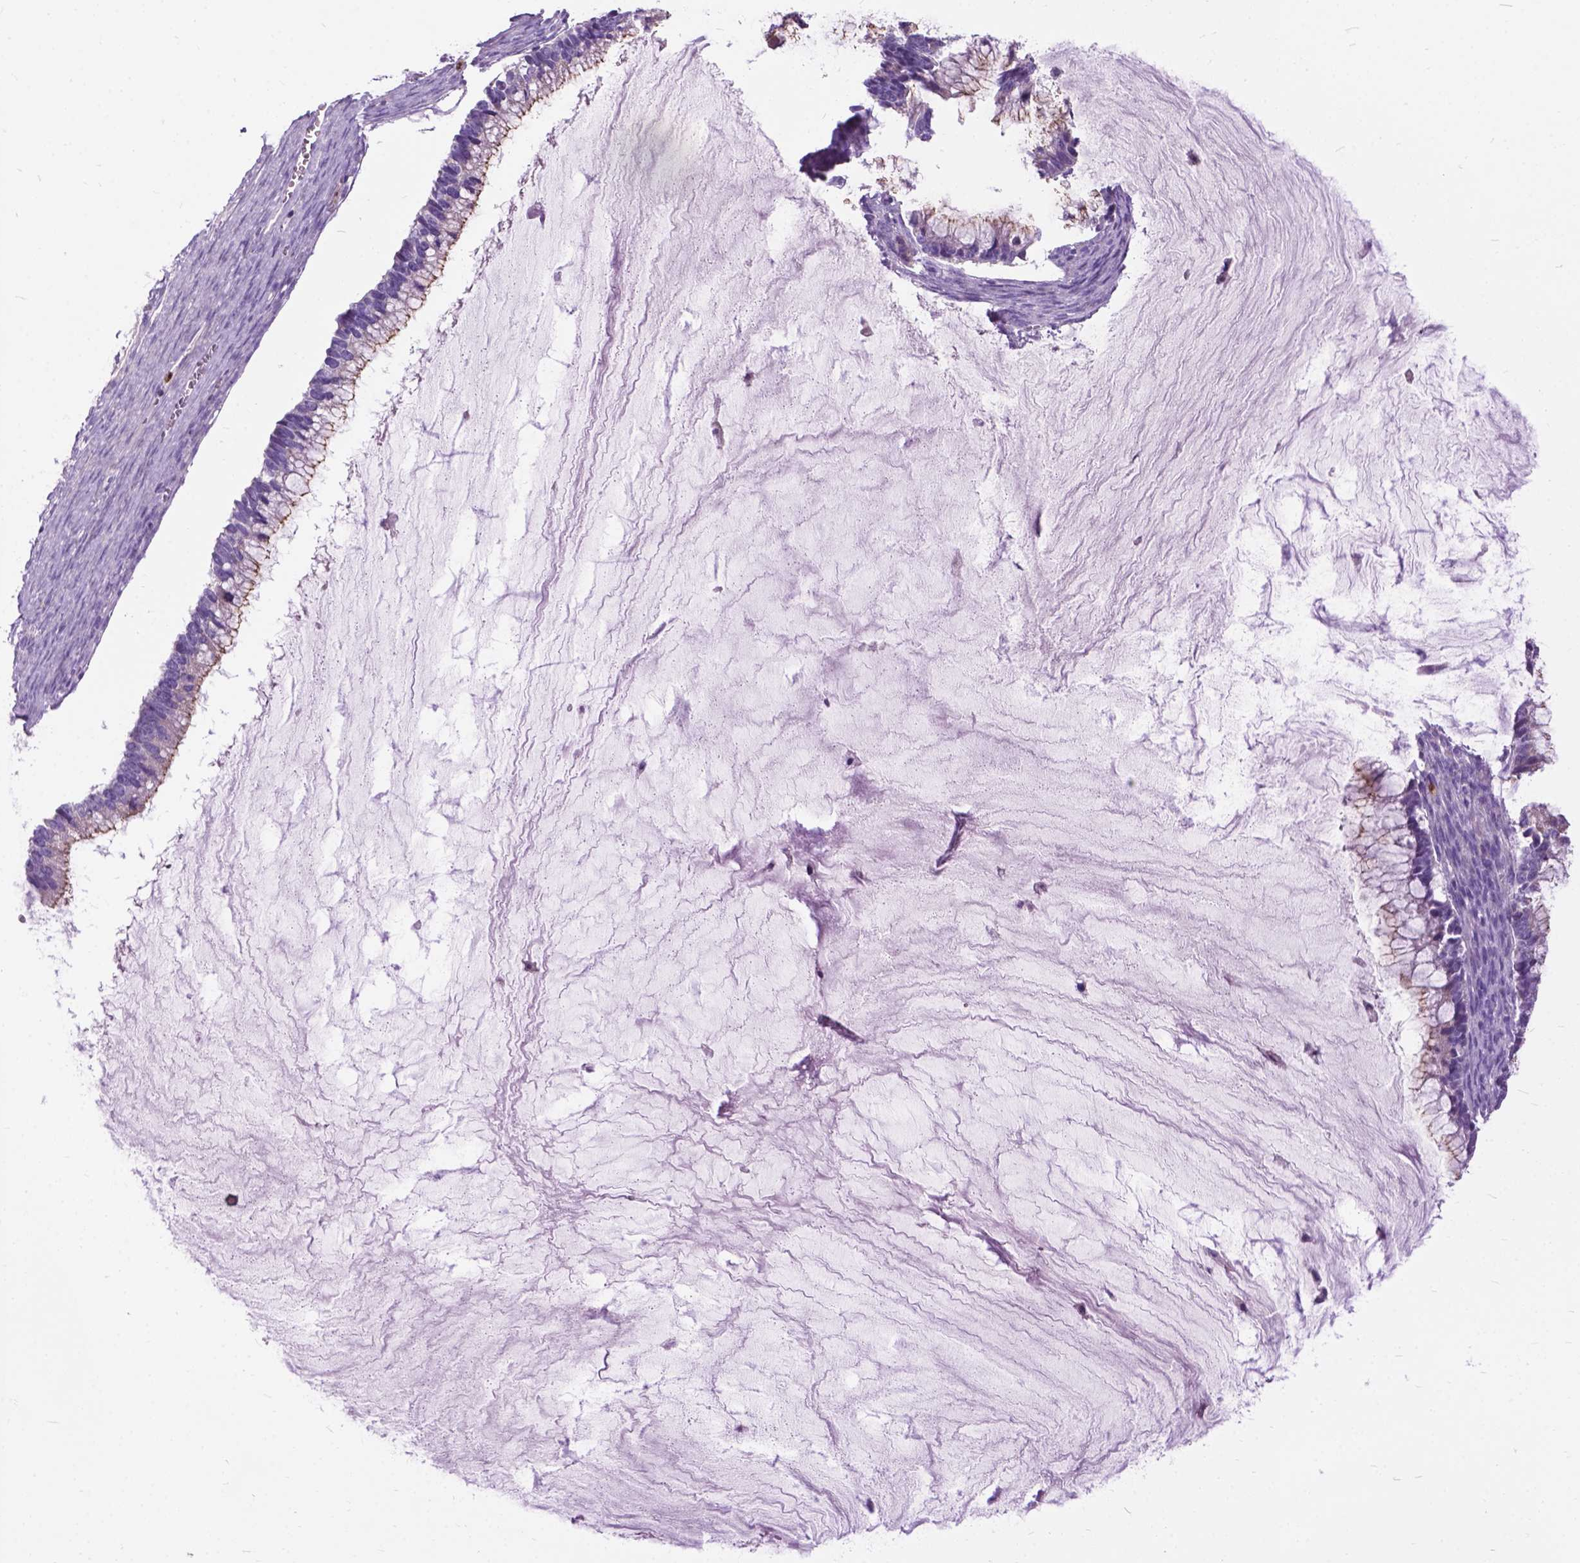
{"staining": {"intensity": "moderate", "quantity": "<25%", "location": "cytoplasmic/membranous"}, "tissue": "ovarian cancer", "cell_type": "Tumor cells", "image_type": "cancer", "snomed": [{"axis": "morphology", "description": "Cystadenocarcinoma, mucinous, NOS"}, {"axis": "topography", "description": "Ovary"}], "caption": "This is a histology image of IHC staining of ovarian cancer (mucinous cystadenocarcinoma), which shows moderate expression in the cytoplasmic/membranous of tumor cells.", "gene": "PRR35", "patient": {"sex": "female", "age": 38}}